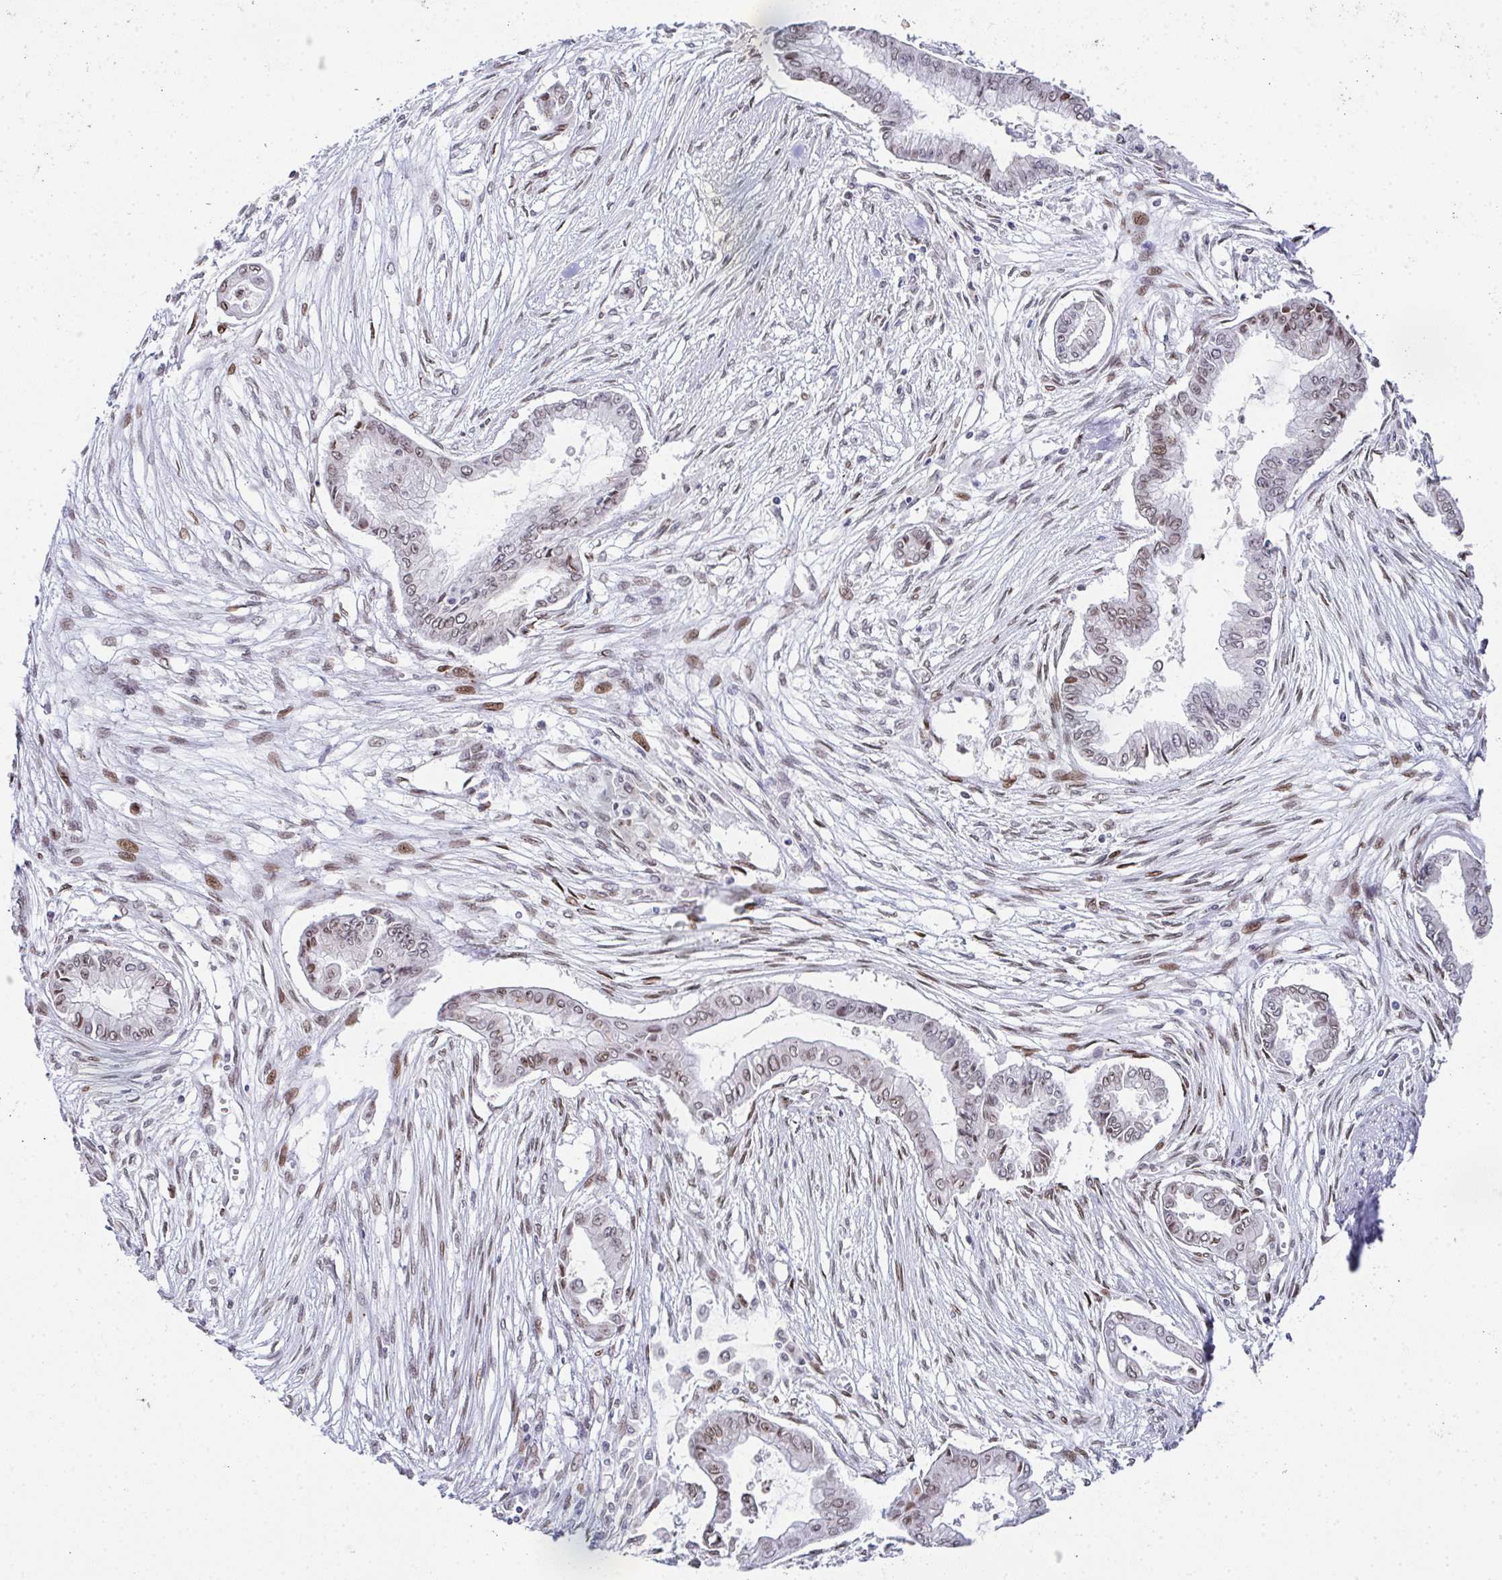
{"staining": {"intensity": "weak", "quantity": "<25%", "location": "nuclear"}, "tissue": "pancreatic cancer", "cell_type": "Tumor cells", "image_type": "cancer", "snomed": [{"axis": "morphology", "description": "Adenocarcinoma, NOS"}, {"axis": "topography", "description": "Pancreas"}], "caption": "There is no significant positivity in tumor cells of pancreatic adenocarcinoma.", "gene": "RB1", "patient": {"sex": "female", "age": 68}}